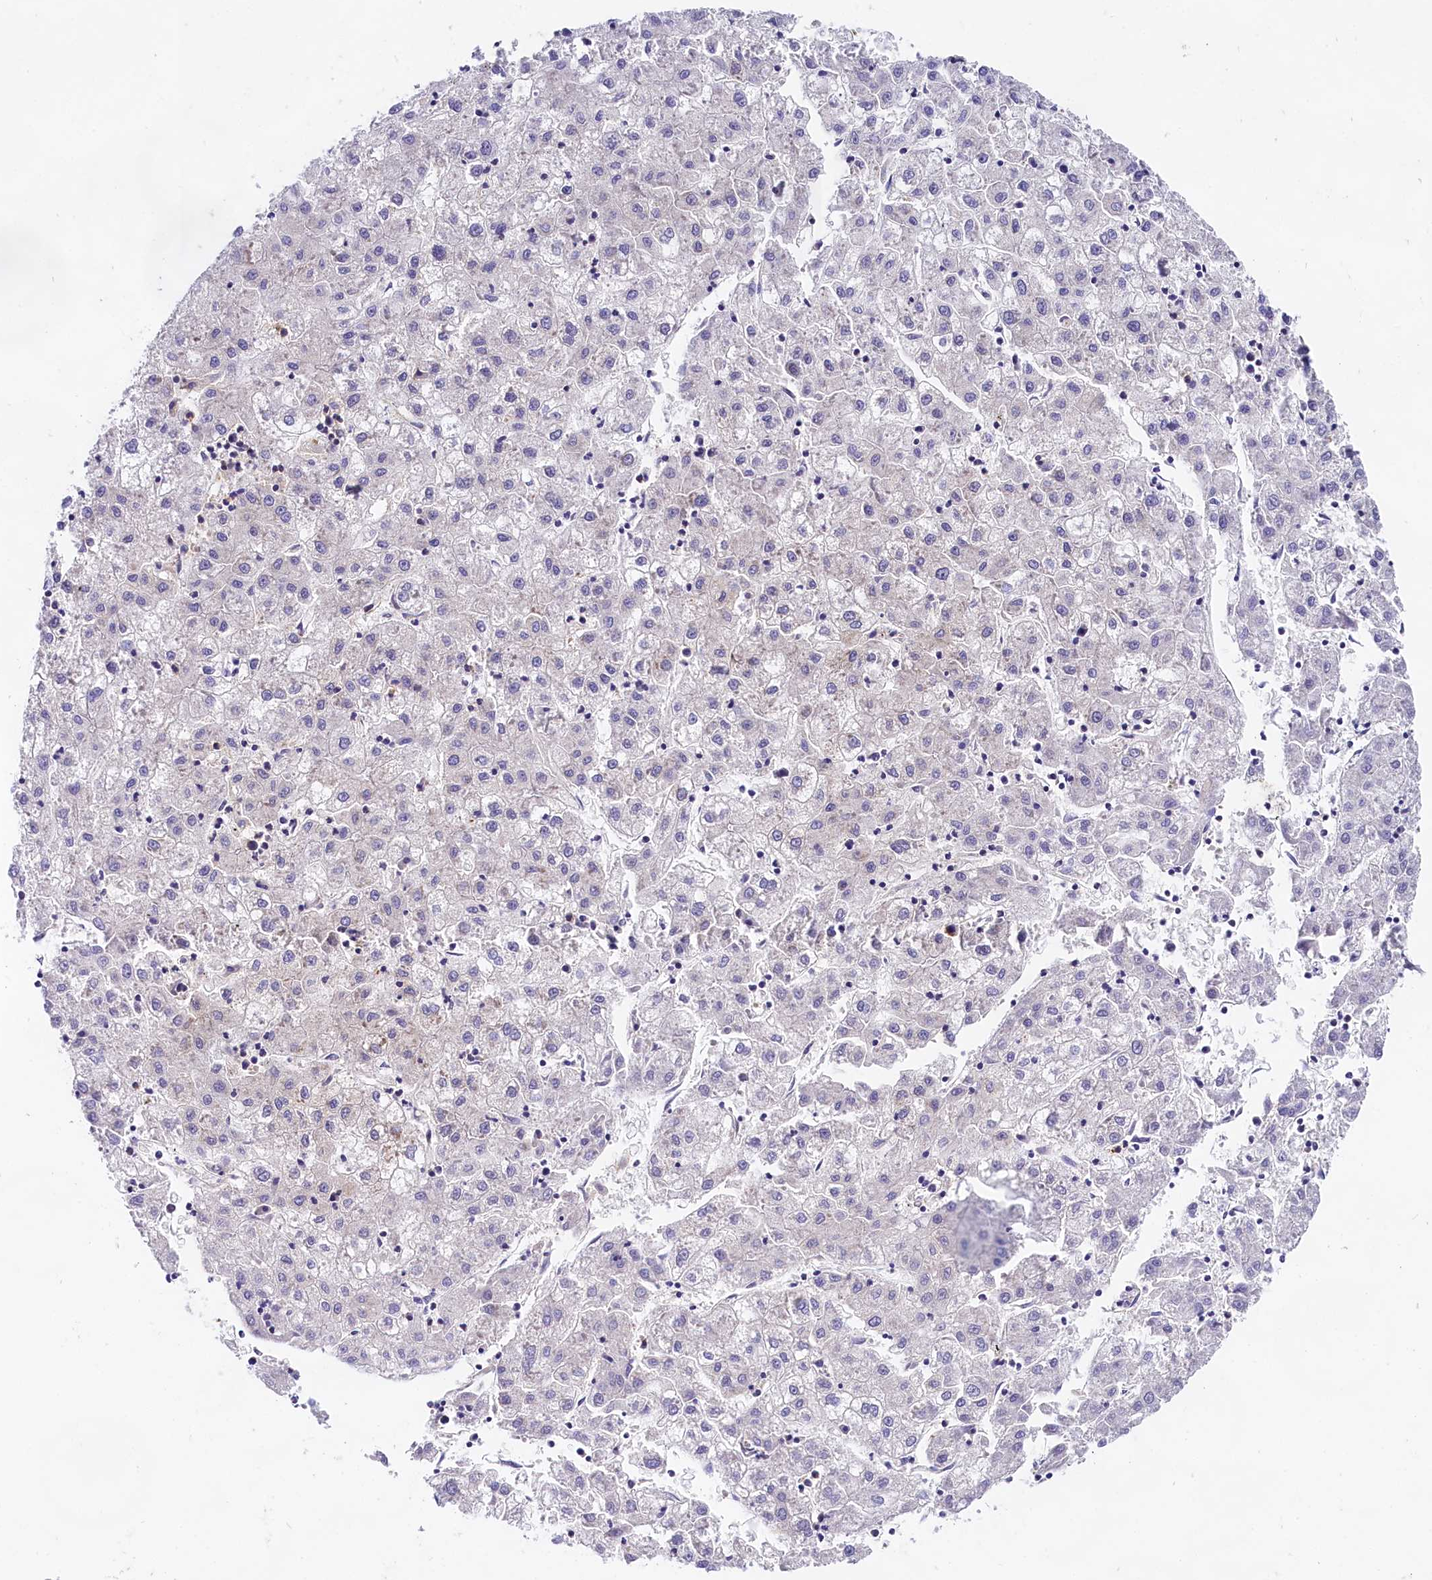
{"staining": {"intensity": "negative", "quantity": "none", "location": "none"}, "tissue": "liver cancer", "cell_type": "Tumor cells", "image_type": "cancer", "snomed": [{"axis": "morphology", "description": "Carcinoma, Hepatocellular, NOS"}, {"axis": "topography", "description": "Liver"}], "caption": "High power microscopy histopathology image of an IHC histopathology image of liver cancer (hepatocellular carcinoma), revealing no significant expression in tumor cells. (DAB (3,3'-diaminobenzidine) IHC visualized using brightfield microscopy, high magnification).", "gene": "OAS3", "patient": {"sex": "male", "age": 72}}